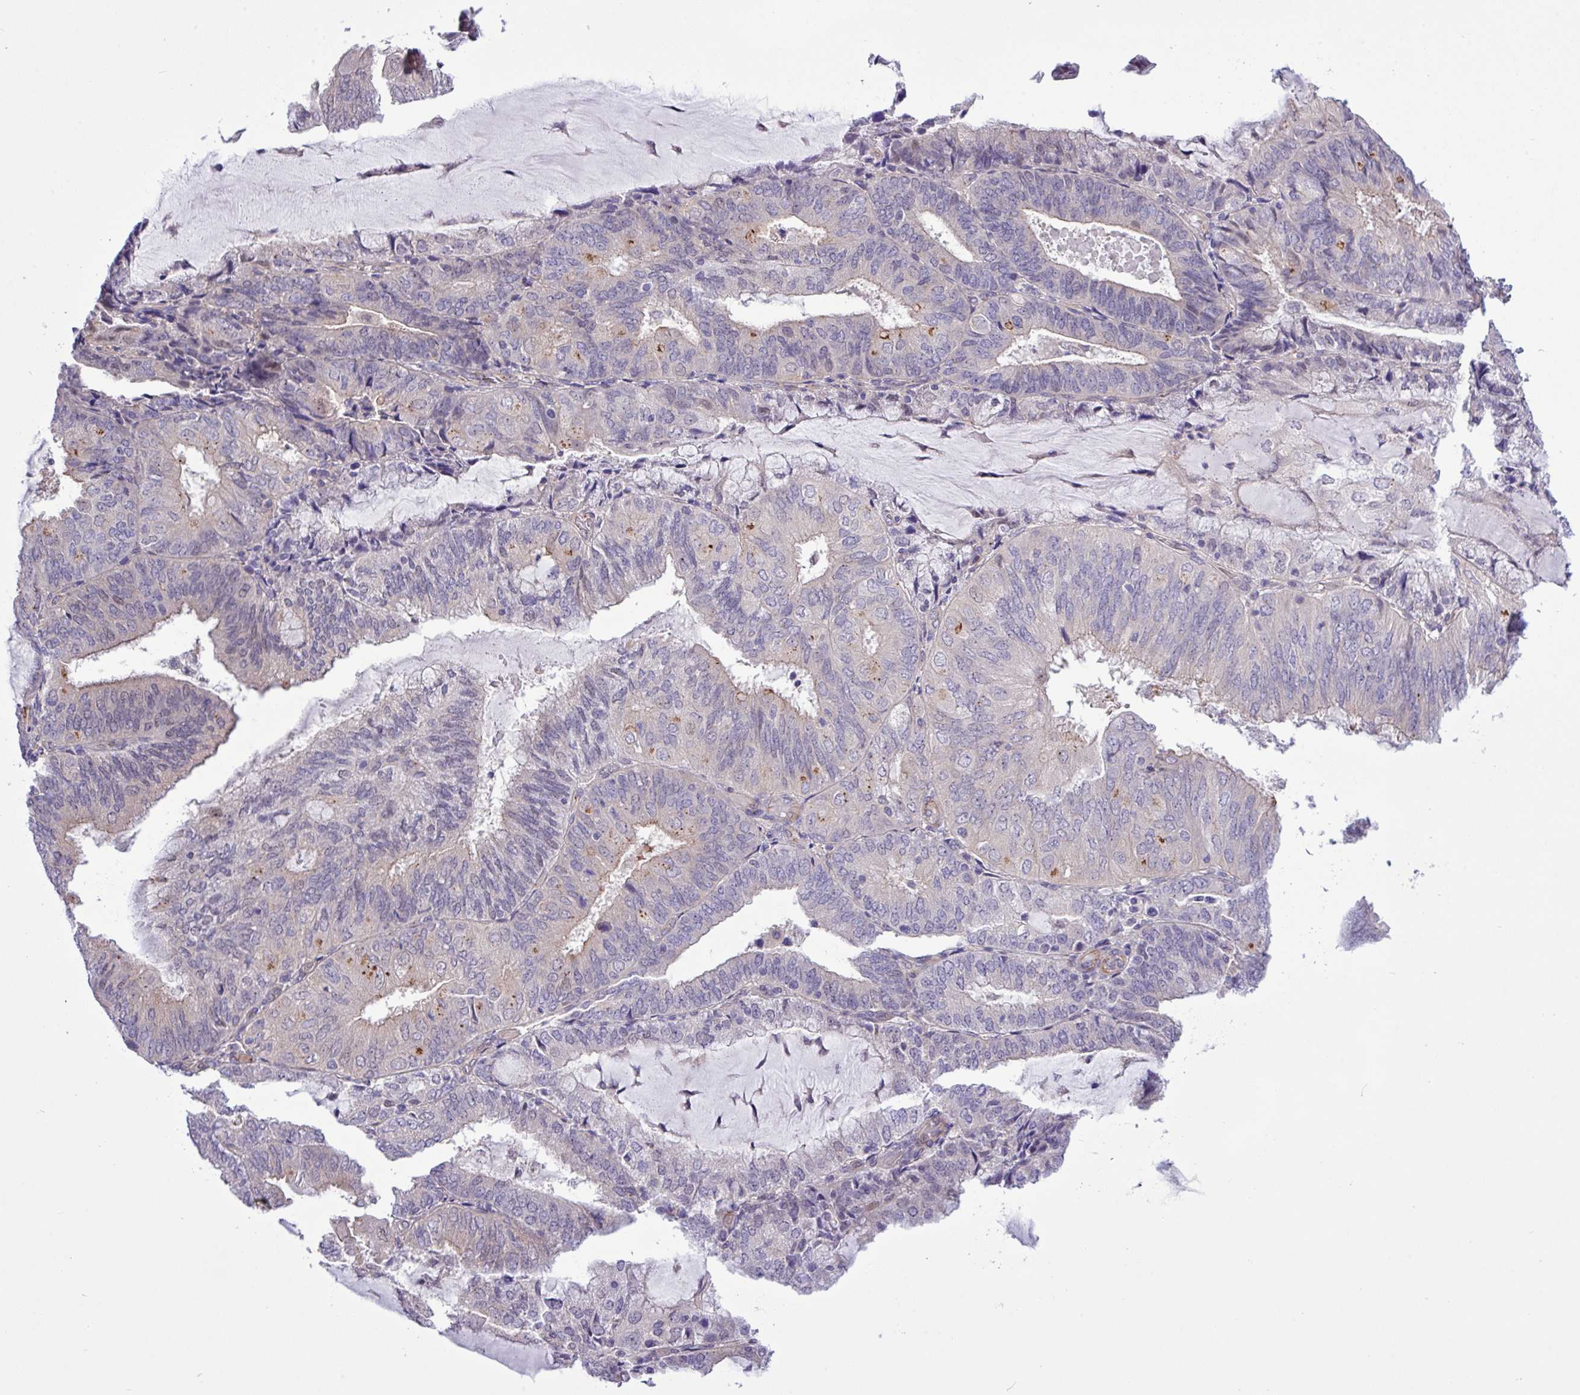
{"staining": {"intensity": "weak", "quantity": "<25%", "location": "cytoplasmic/membranous"}, "tissue": "endometrial cancer", "cell_type": "Tumor cells", "image_type": "cancer", "snomed": [{"axis": "morphology", "description": "Adenocarcinoma, NOS"}, {"axis": "topography", "description": "Endometrium"}], "caption": "Immunohistochemistry (IHC) of human adenocarcinoma (endometrial) reveals no expression in tumor cells.", "gene": "SPINK8", "patient": {"sex": "female", "age": 81}}